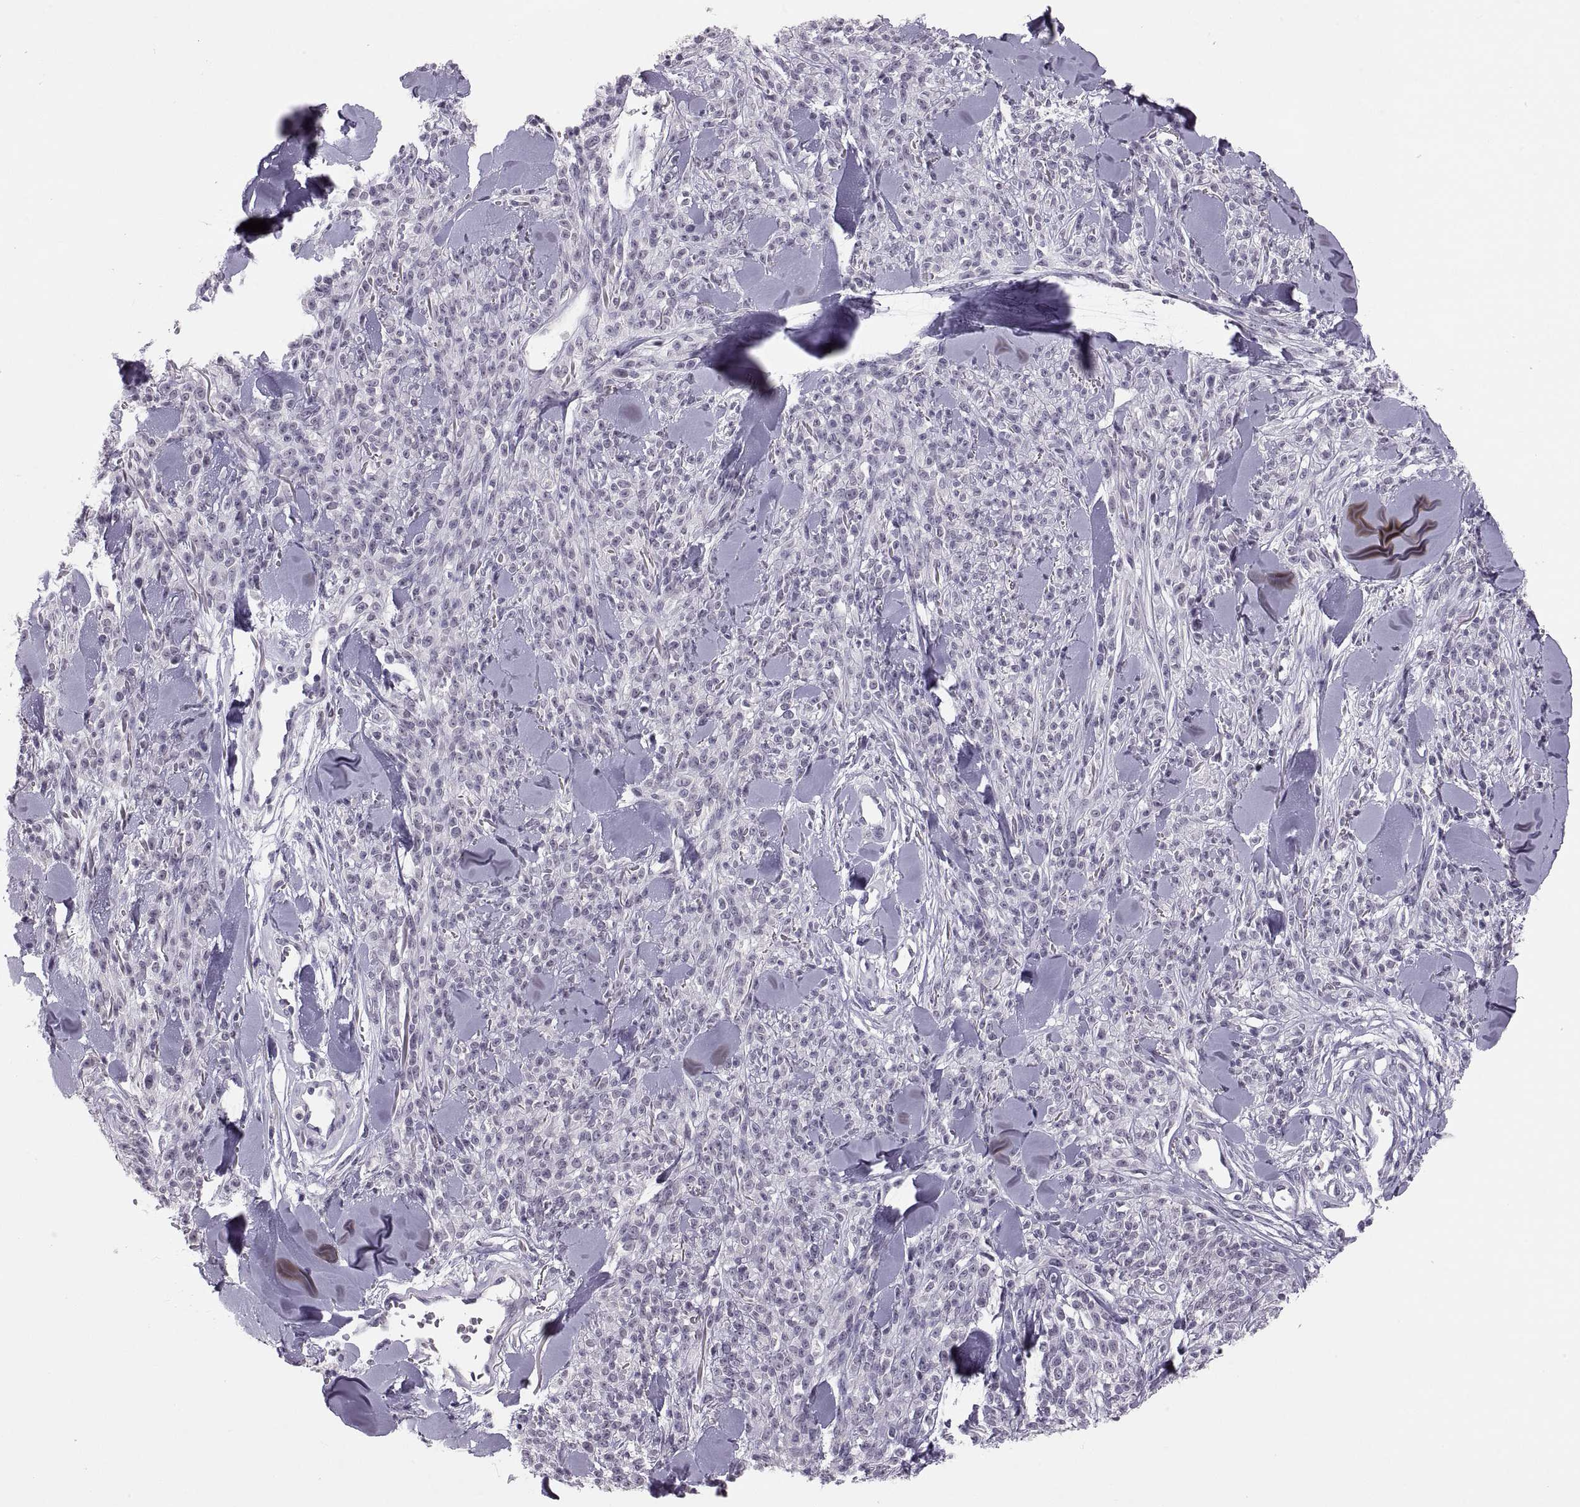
{"staining": {"intensity": "negative", "quantity": "none", "location": "none"}, "tissue": "melanoma", "cell_type": "Tumor cells", "image_type": "cancer", "snomed": [{"axis": "morphology", "description": "Malignant melanoma, NOS"}, {"axis": "topography", "description": "Skin"}, {"axis": "topography", "description": "Skin of trunk"}], "caption": "High magnification brightfield microscopy of malignant melanoma stained with DAB (brown) and counterstained with hematoxylin (blue): tumor cells show no significant expression.", "gene": "ADH6", "patient": {"sex": "male", "age": 74}}